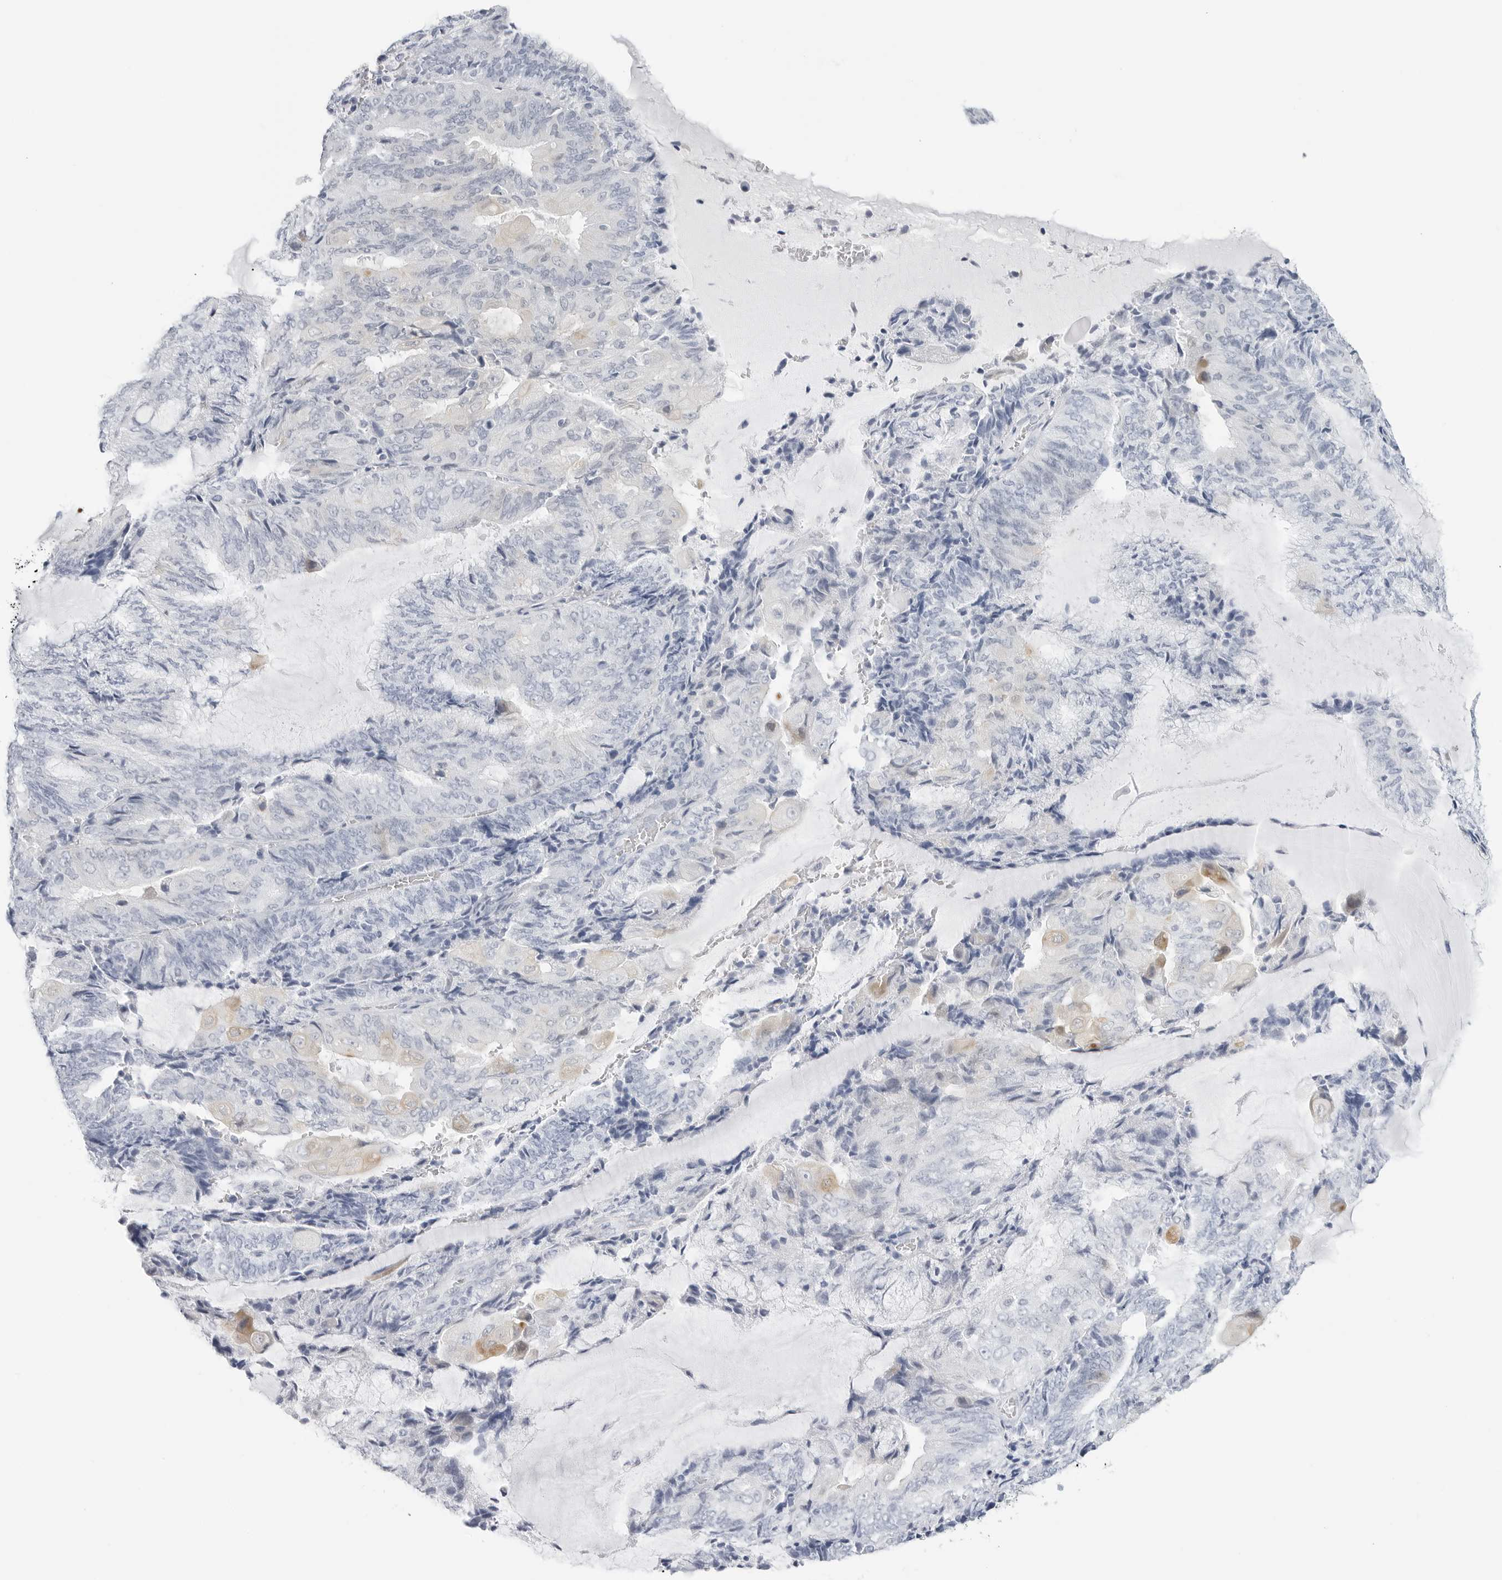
{"staining": {"intensity": "negative", "quantity": "none", "location": "none"}, "tissue": "endometrial cancer", "cell_type": "Tumor cells", "image_type": "cancer", "snomed": [{"axis": "morphology", "description": "Adenocarcinoma, NOS"}, {"axis": "topography", "description": "Endometrium"}], "caption": "Histopathology image shows no significant protein positivity in tumor cells of adenocarcinoma (endometrial).", "gene": "SLC19A1", "patient": {"sex": "female", "age": 81}}